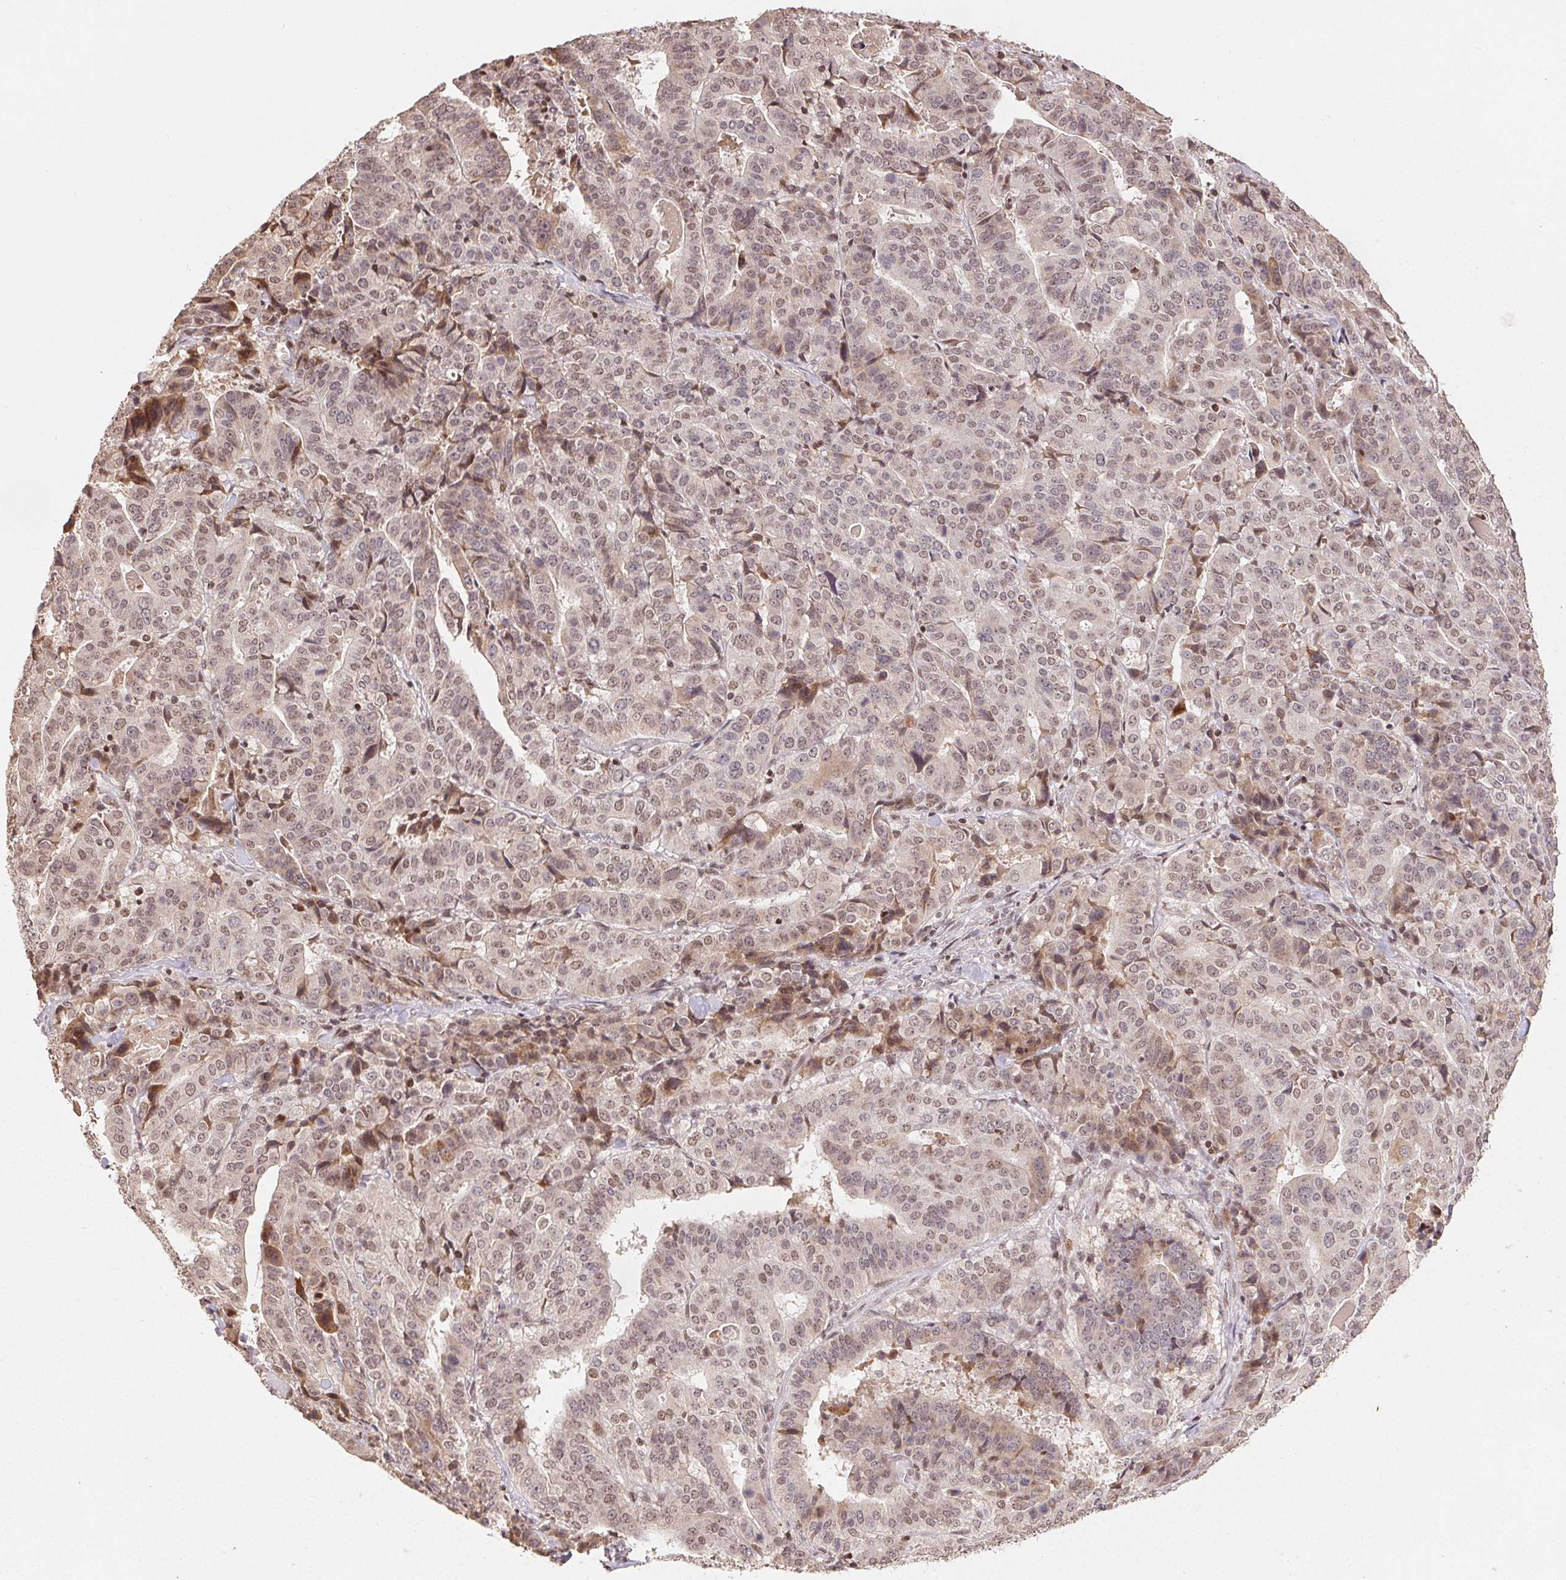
{"staining": {"intensity": "weak", "quantity": ">75%", "location": "nuclear"}, "tissue": "stomach cancer", "cell_type": "Tumor cells", "image_type": "cancer", "snomed": [{"axis": "morphology", "description": "Adenocarcinoma, NOS"}, {"axis": "topography", "description": "Stomach"}], "caption": "A histopathology image of adenocarcinoma (stomach) stained for a protein reveals weak nuclear brown staining in tumor cells.", "gene": "MAPKAPK2", "patient": {"sex": "male", "age": 48}}